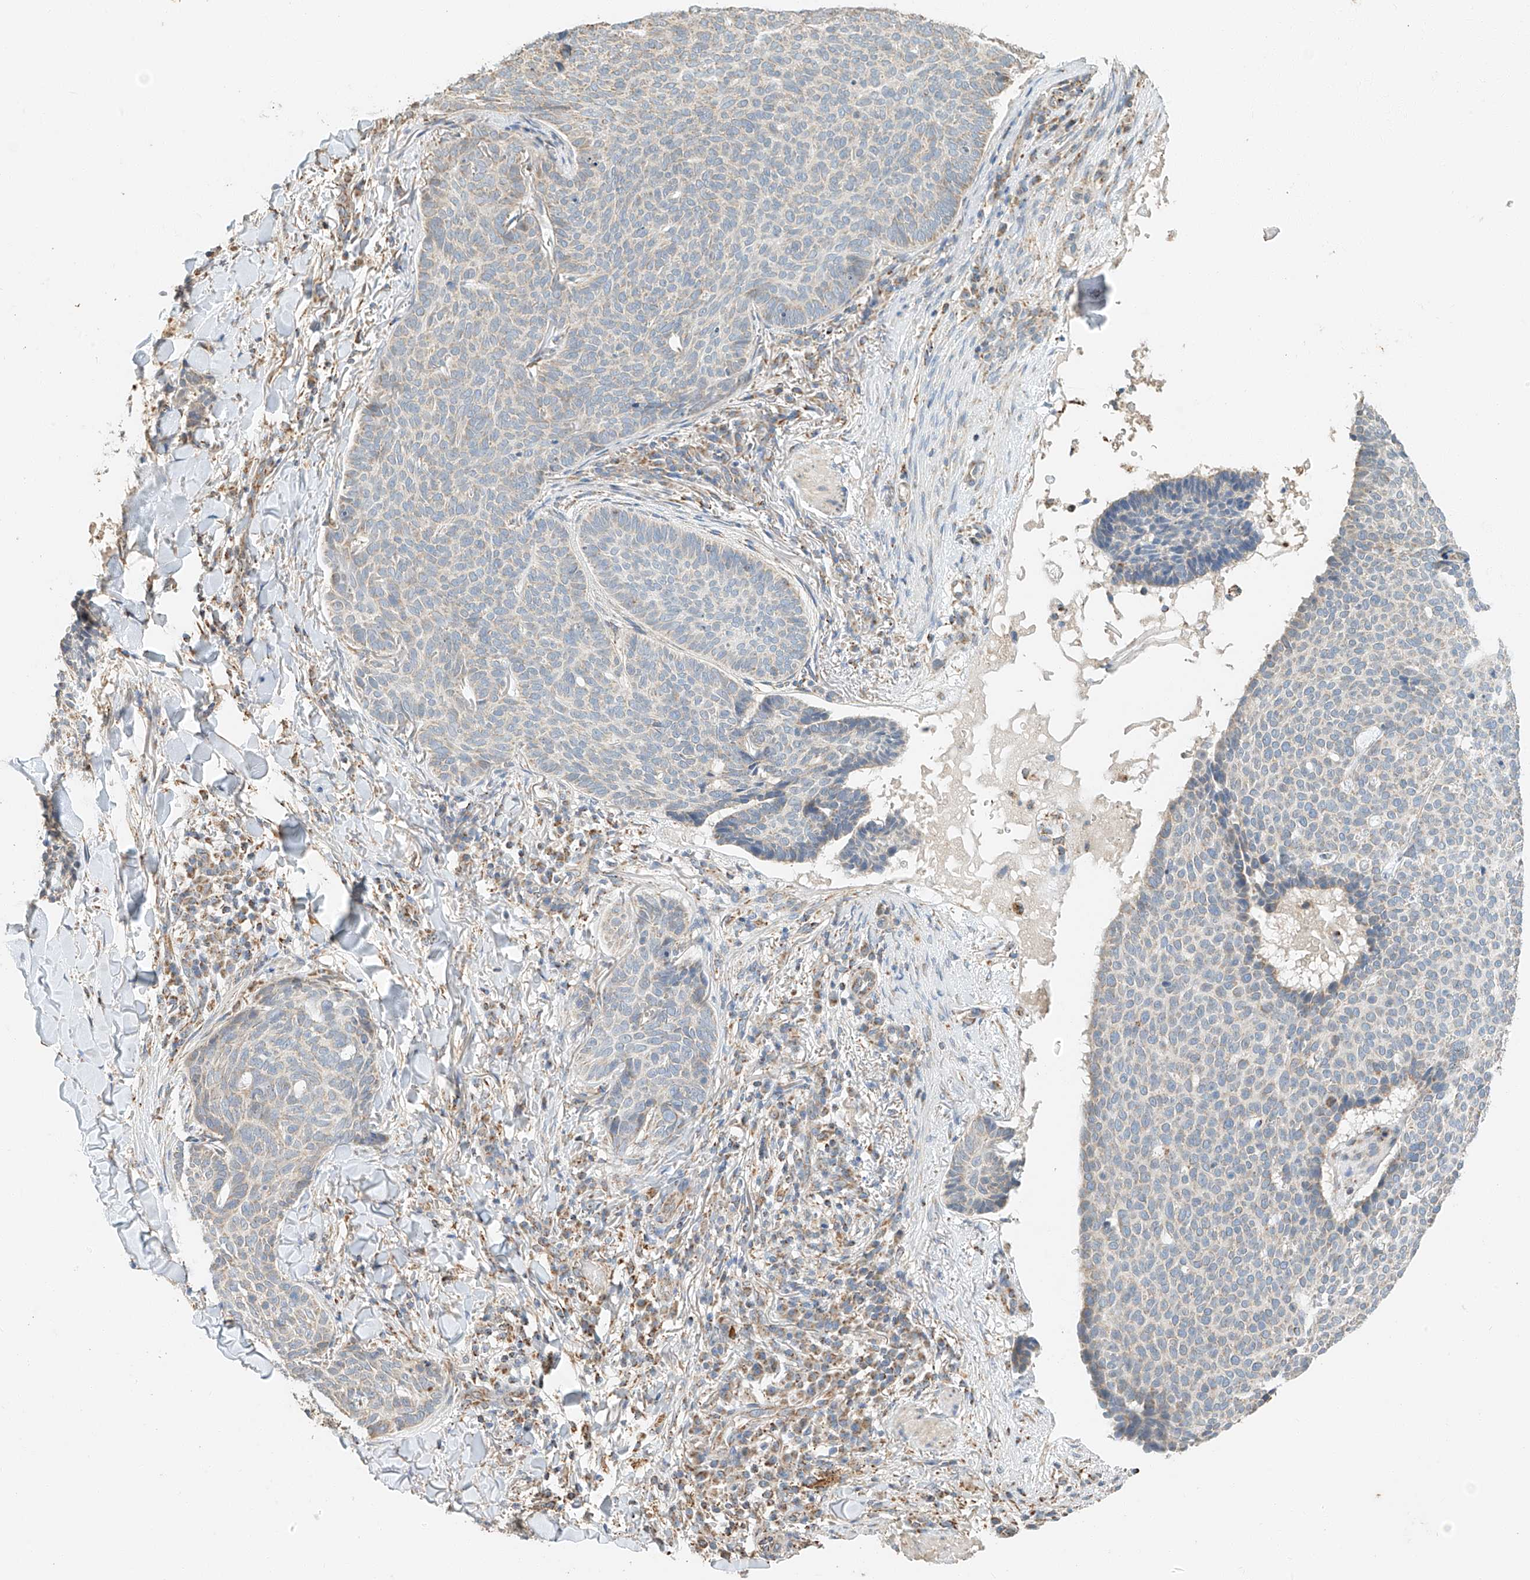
{"staining": {"intensity": "negative", "quantity": "none", "location": "none"}, "tissue": "skin cancer", "cell_type": "Tumor cells", "image_type": "cancer", "snomed": [{"axis": "morphology", "description": "Normal tissue, NOS"}, {"axis": "morphology", "description": "Basal cell carcinoma"}, {"axis": "topography", "description": "Skin"}], "caption": "Photomicrograph shows no protein staining in tumor cells of skin cancer tissue.", "gene": "YIPF7", "patient": {"sex": "male", "age": 50}}